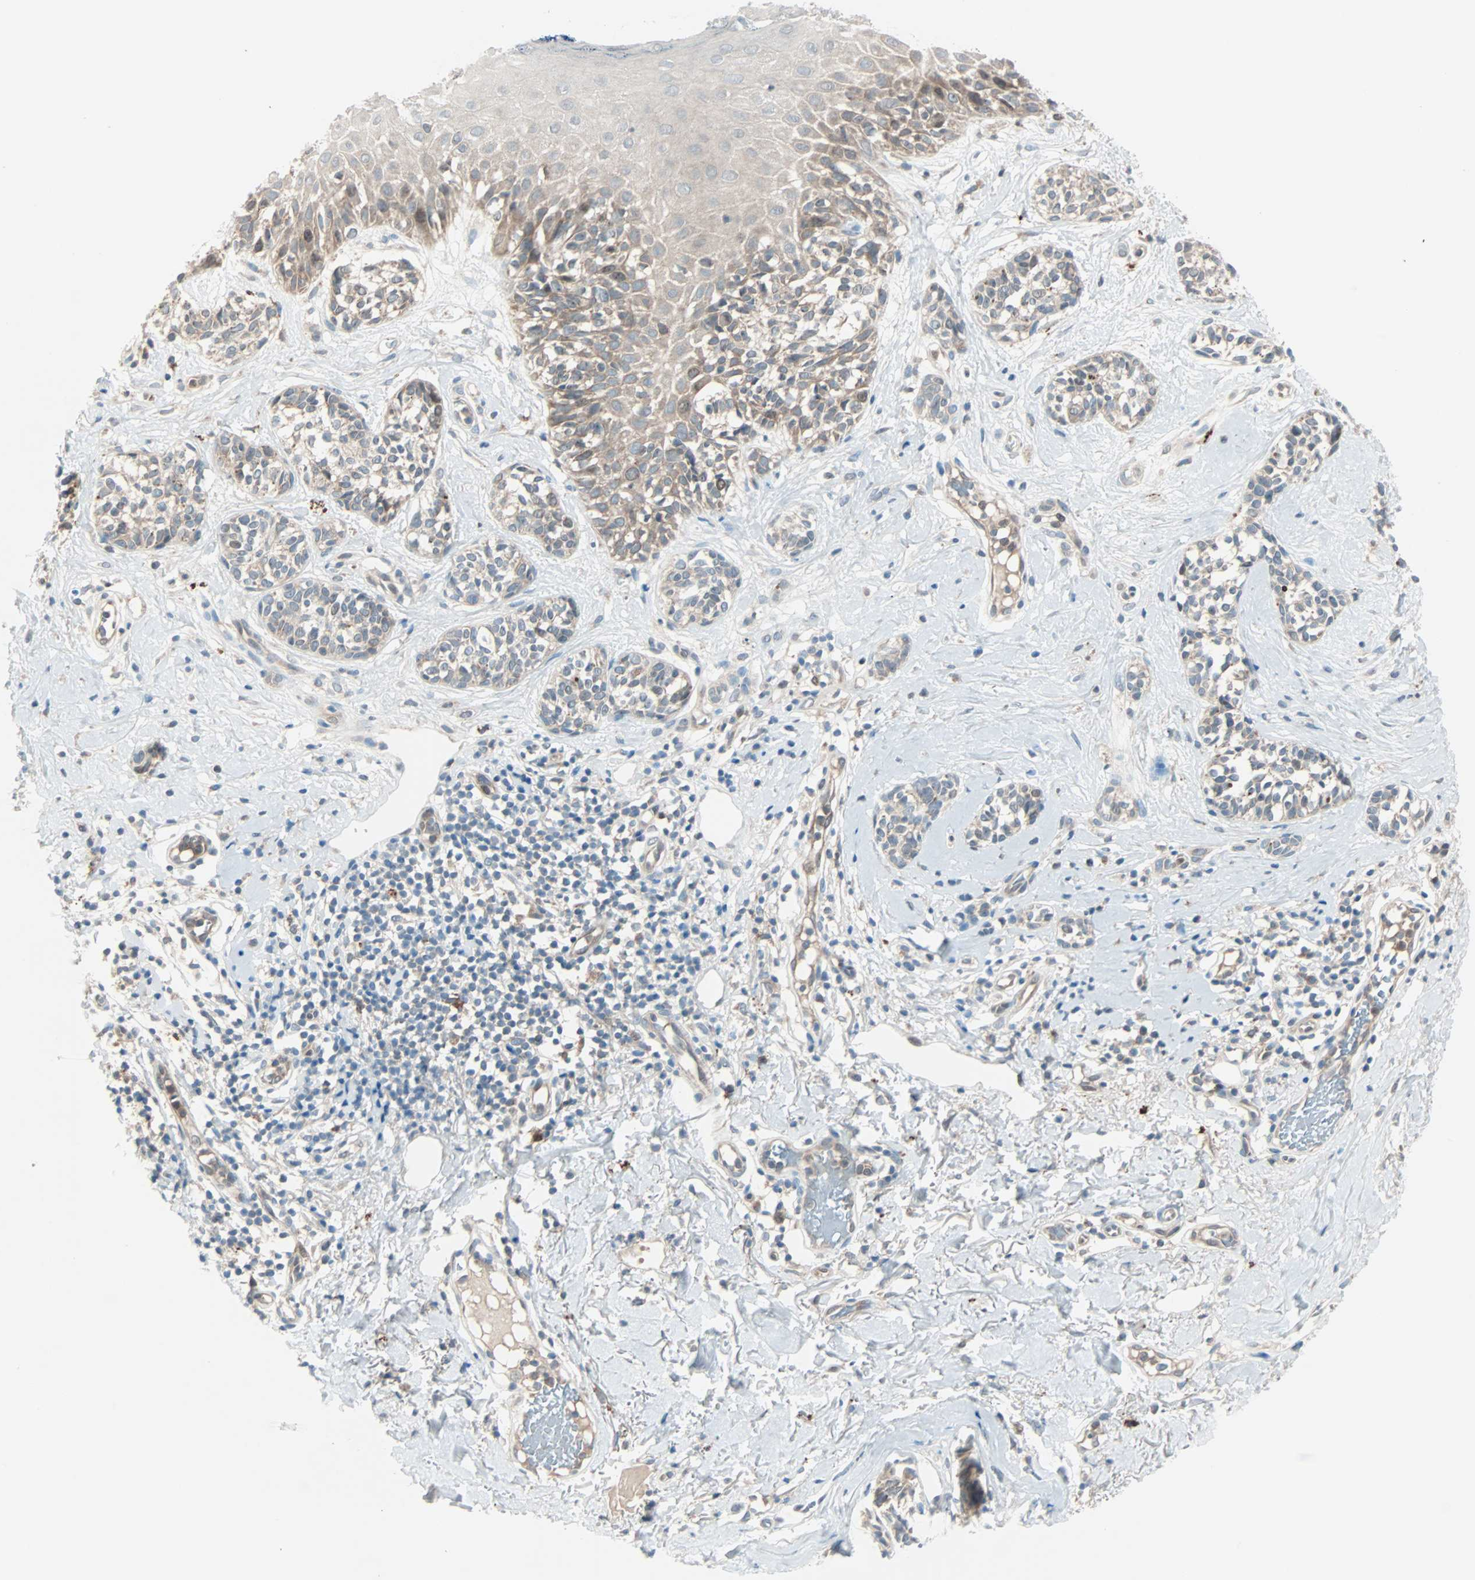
{"staining": {"intensity": "weak", "quantity": "25%-75%", "location": "cytoplasmic/membranous"}, "tissue": "melanoma", "cell_type": "Tumor cells", "image_type": "cancer", "snomed": [{"axis": "morphology", "description": "Malignant melanoma, NOS"}, {"axis": "topography", "description": "Skin"}], "caption": "The immunohistochemical stain shows weak cytoplasmic/membranous expression in tumor cells of melanoma tissue. (Brightfield microscopy of DAB IHC at high magnification).", "gene": "SMIM8", "patient": {"sex": "male", "age": 64}}